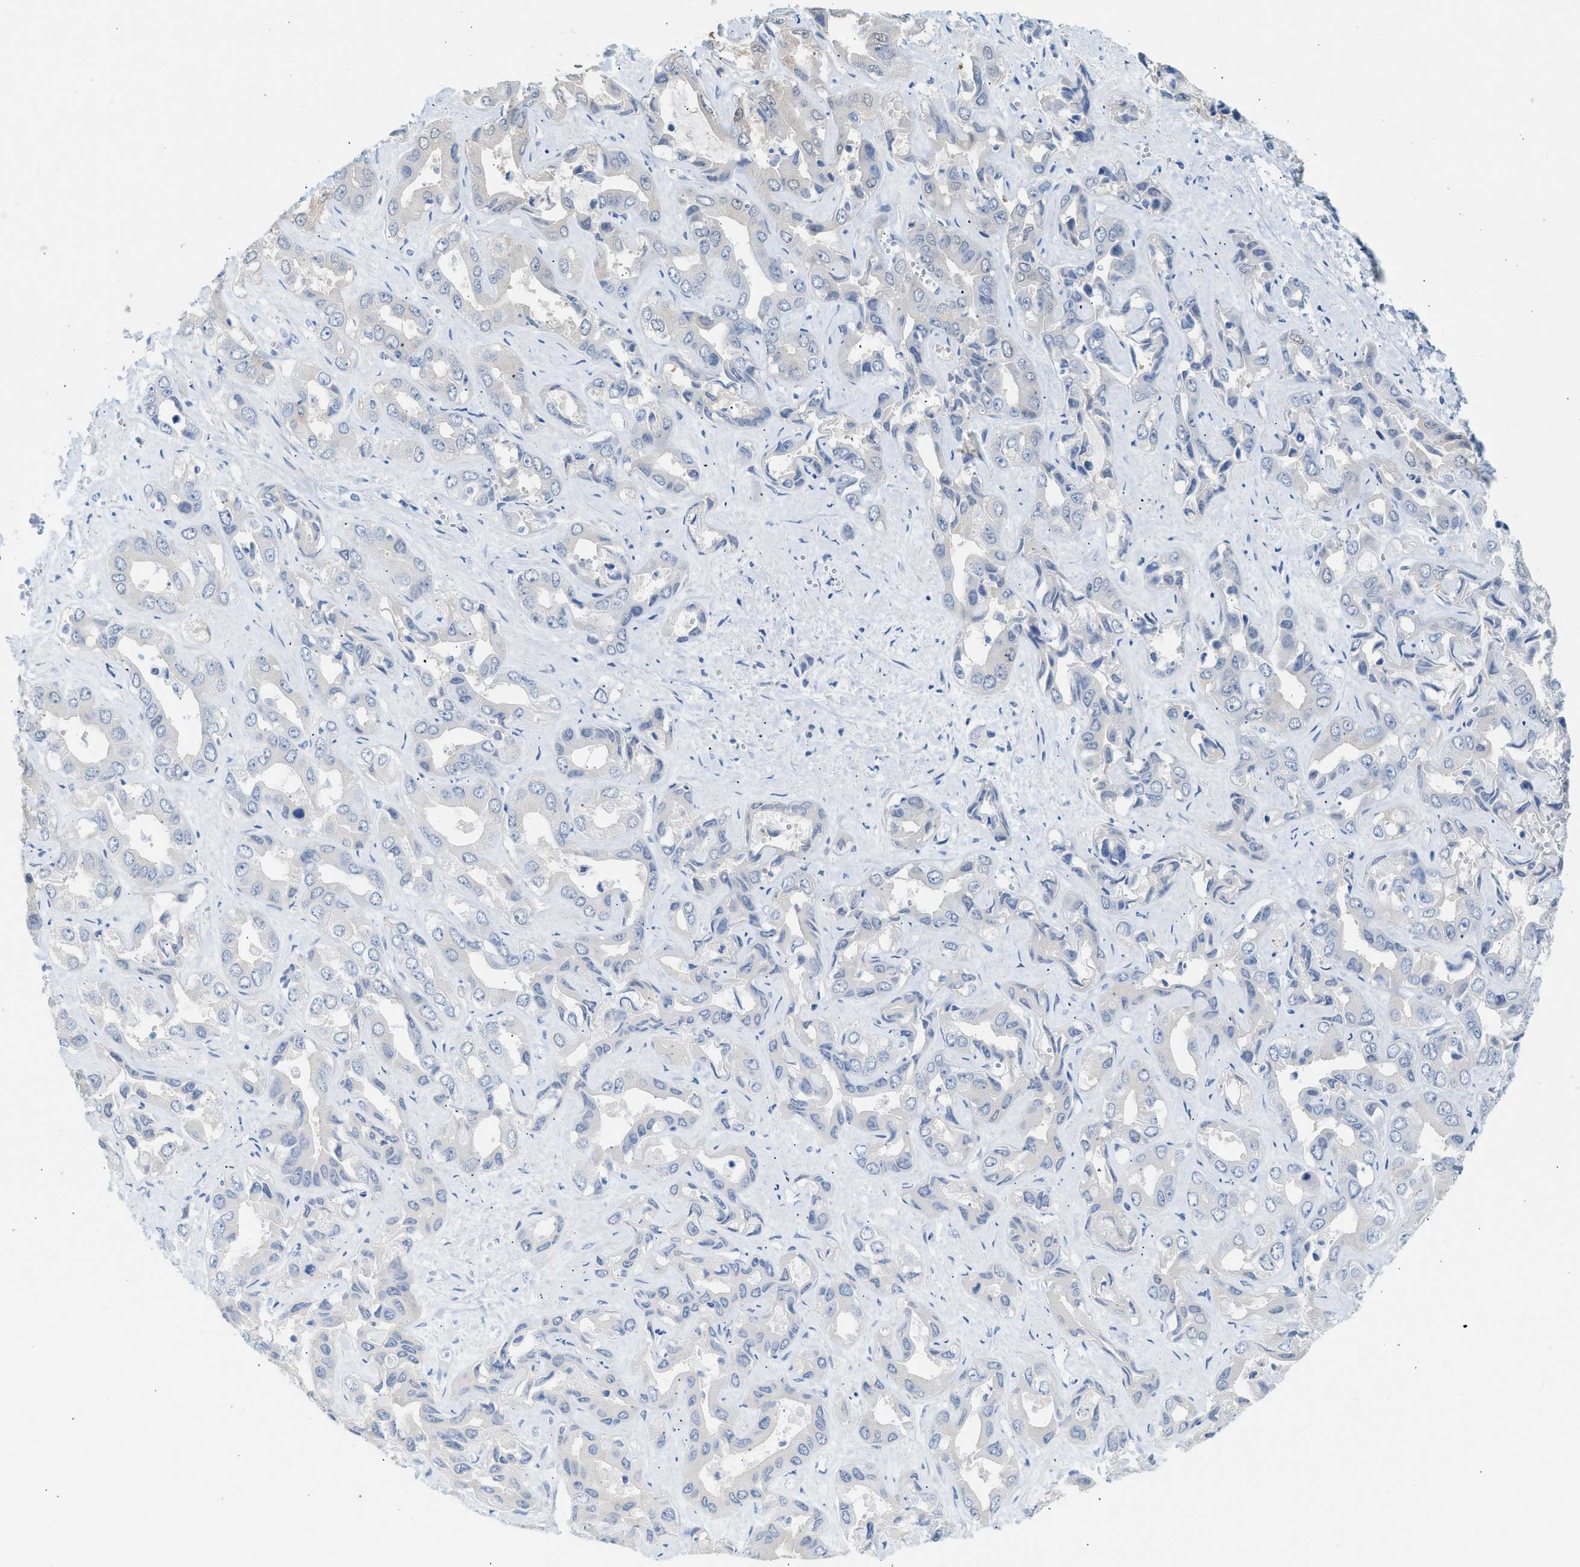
{"staining": {"intensity": "negative", "quantity": "none", "location": "none"}, "tissue": "liver cancer", "cell_type": "Tumor cells", "image_type": "cancer", "snomed": [{"axis": "morphology", "description": "Cholangiocarcinoma"}, {"axis": "topography", "description": "Liver"}], "caption": "Immunohistochemistry (IHC) of human liver cancer (cholangiocarcinoma) demonstrates no positivity in tumor cells. (Brightfield microscopy of DAB IHC at high magnification).", "gene": "SPAM1", "patient": {"sex": "female", "age": 52}}